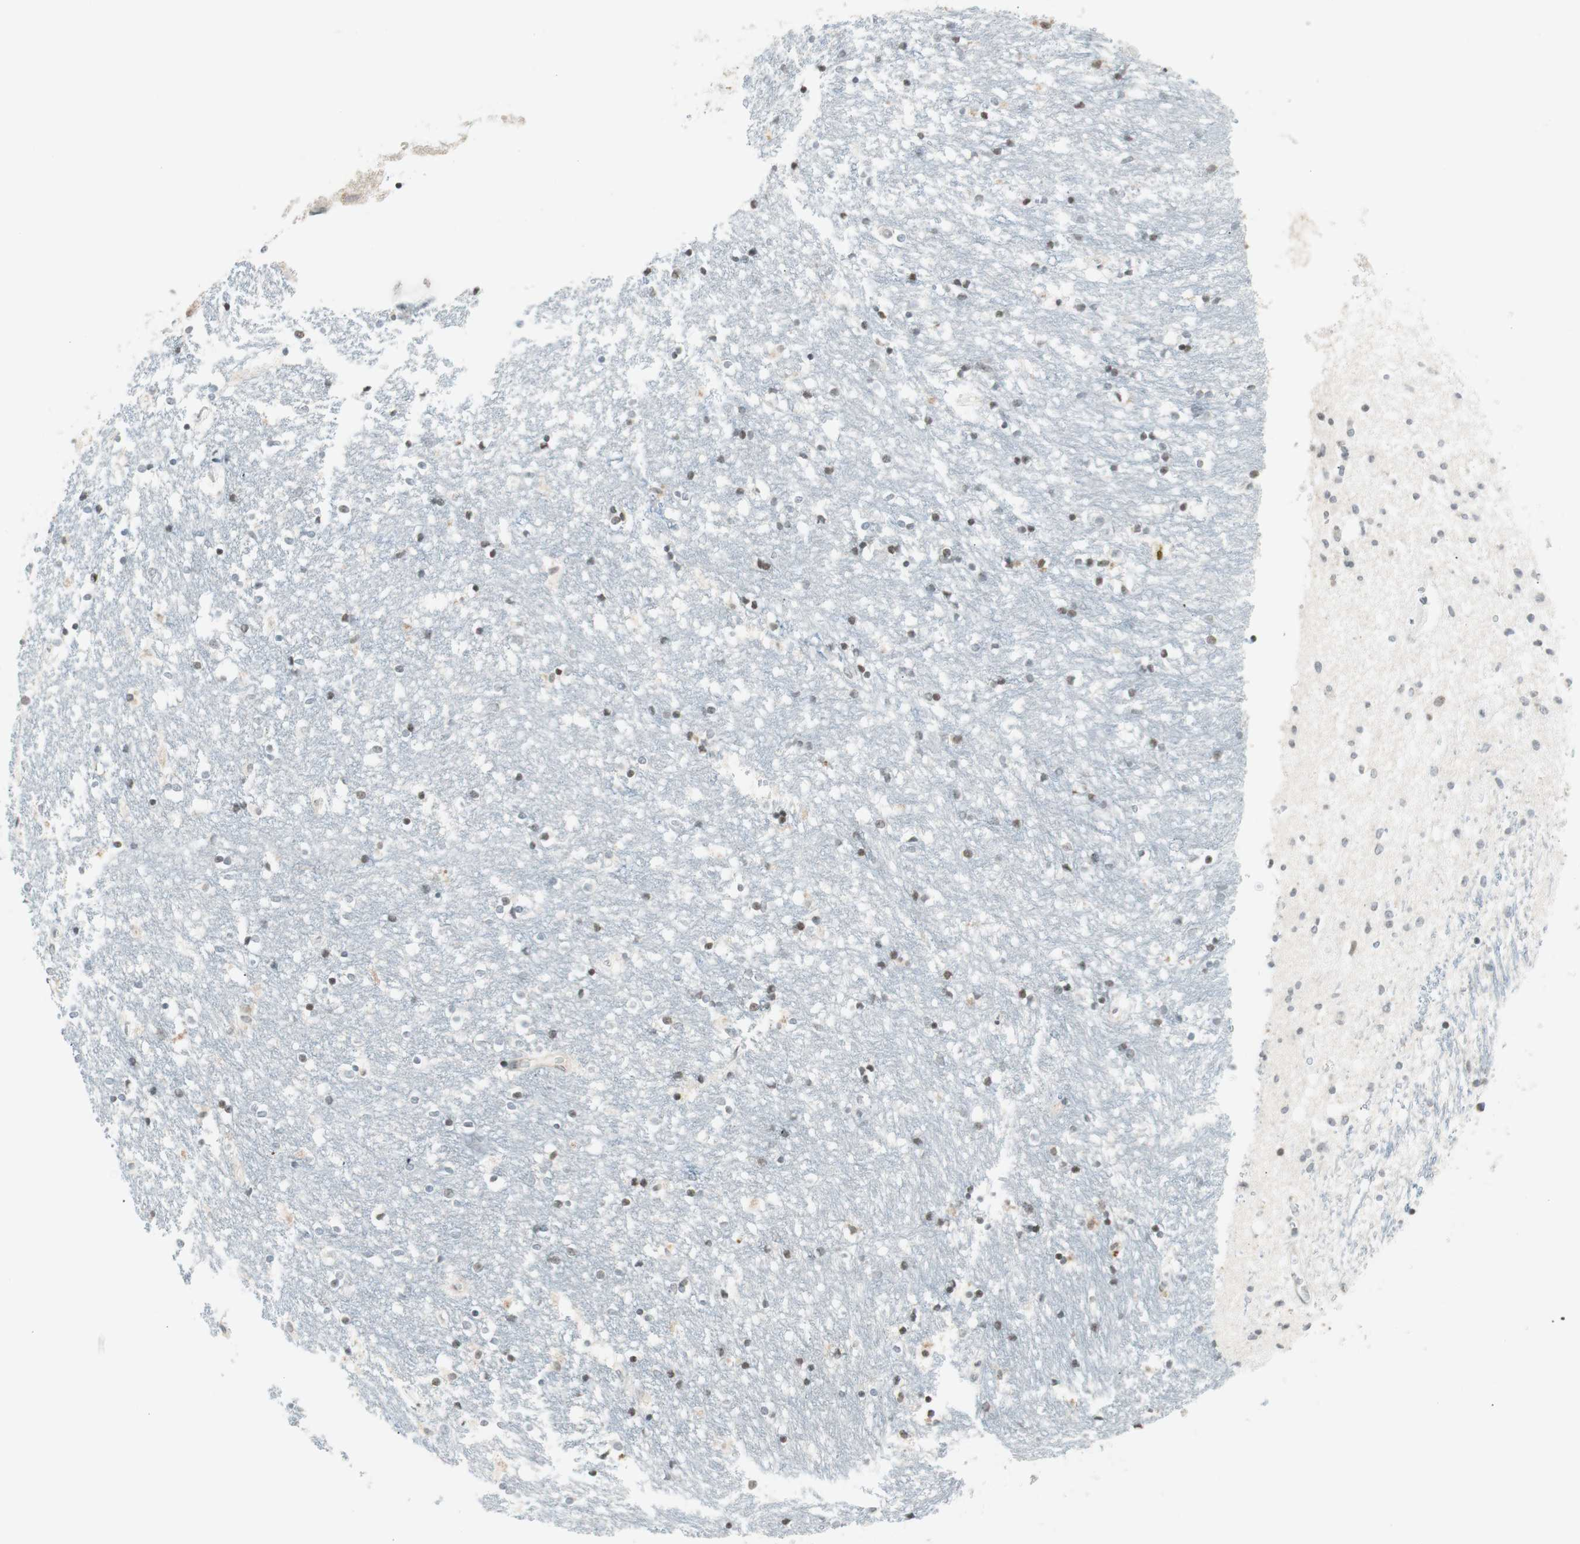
{"staining": {"intensity": "weak", "quantity": "<25%", "location": "cytoplasmic/membranous,nuclear"}, "tissue": "caudate", "cell_type": "Glial cells", "image_type": "normal", "snomed": [{"axis": "morphology", "description": "Normal tissue, NOS"}, {"axis": "topography", "description": "Lateral ventricle wall"}], "caption": "Benign caudate was stained to show a protein in brown. There is no significant positivity in glial cells. The staining is performed using DAB brown chromogen with nuclei counter-stained in using hematoxylin.", "gene": "TPT1", "patient": {"sex": "female", "age": 54}}